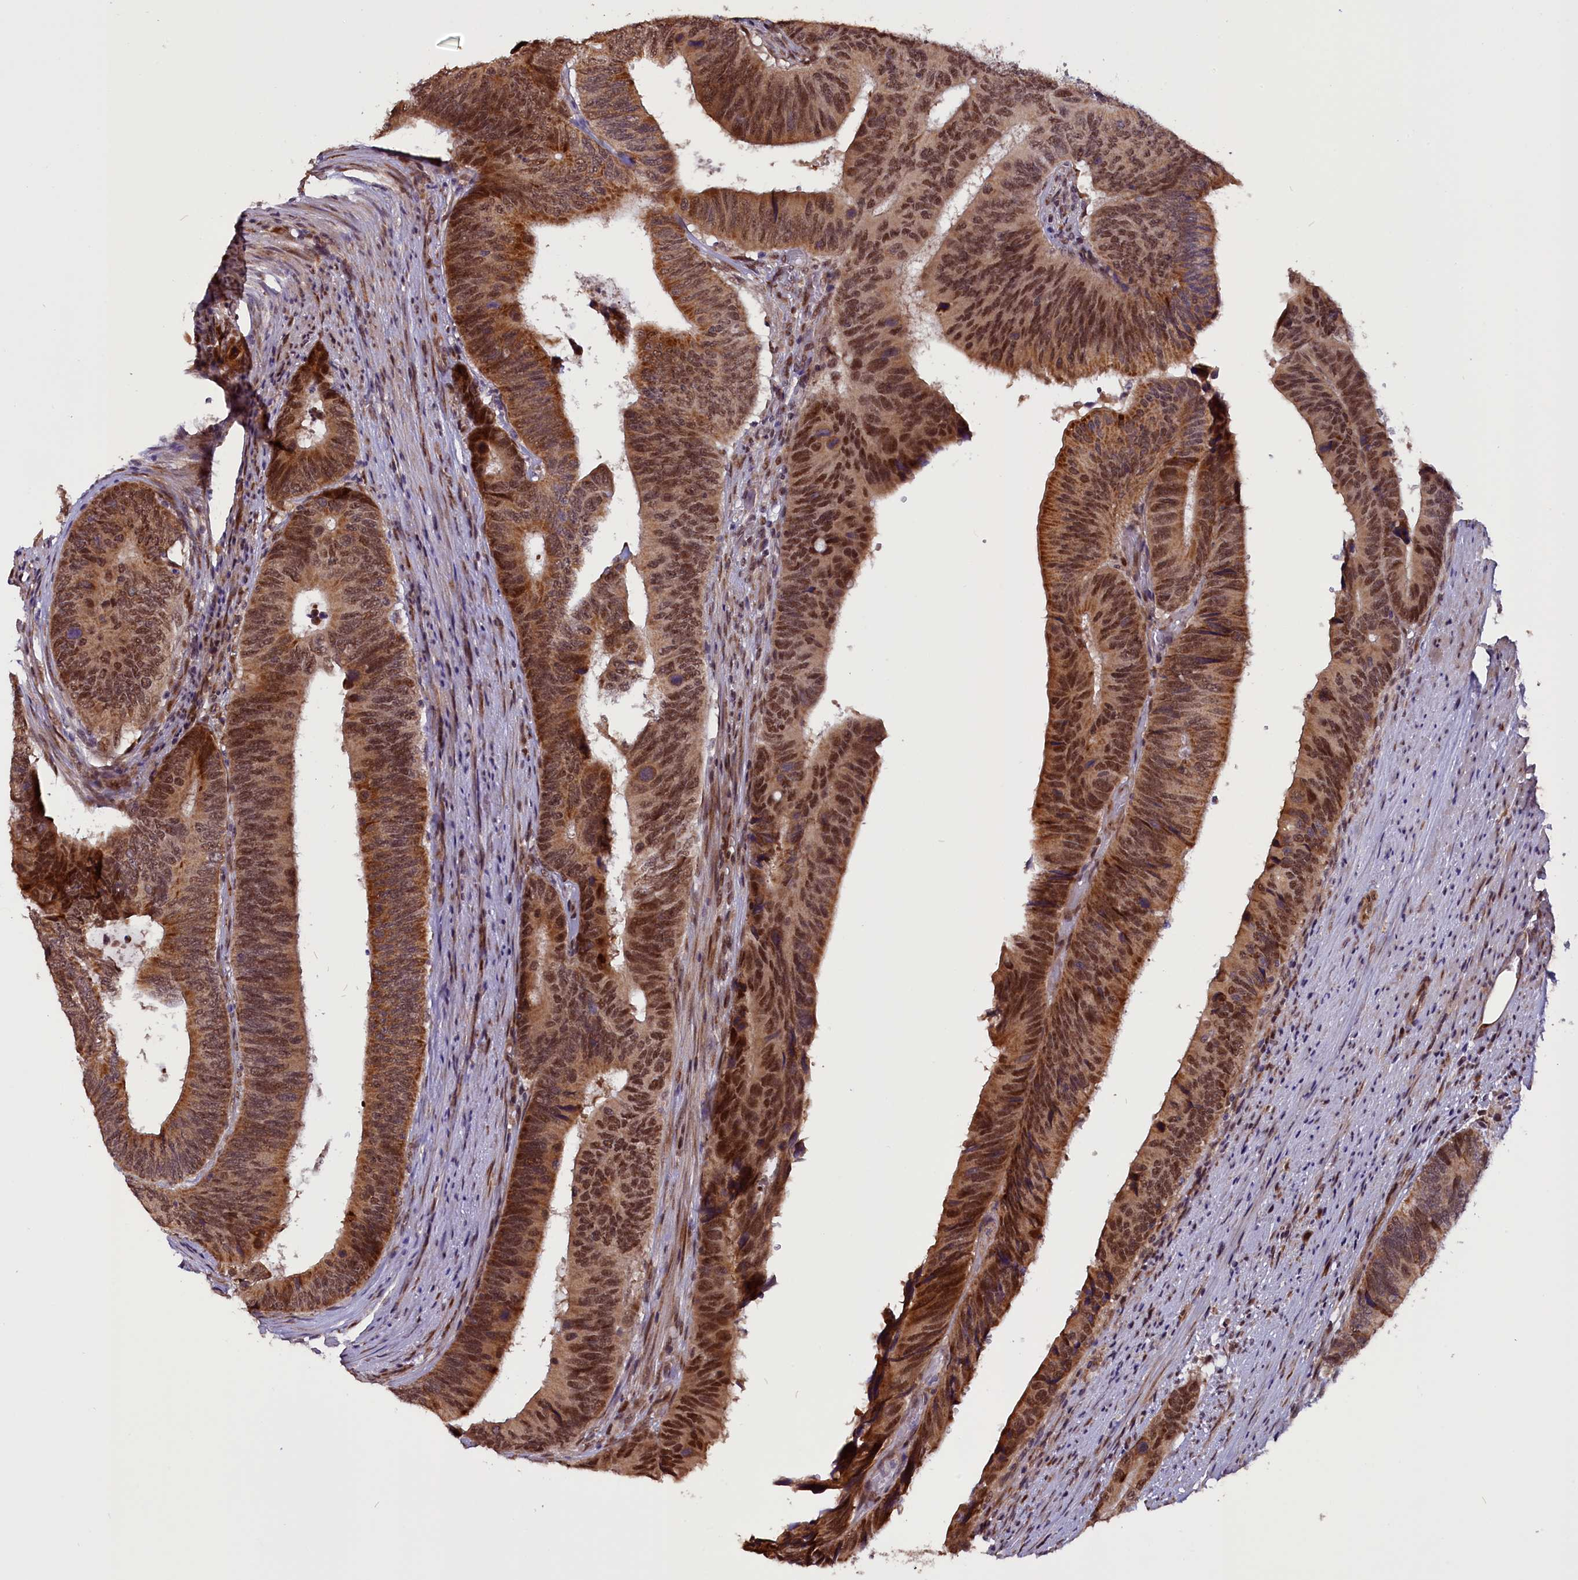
{"staining": {"intensity": "moderate", "quantity": ">75%", "location": "cytoplasmic/membranous,nuclear"}, "tissue": "colorectal cancer", "cell_type": "Tumor cells", "image_type": "cancer", "snomed": [{"axis": "morphology", "description": "Adenocarcinoma, NOS"}, {"axis": "topography", "description": "Colon"}], "caption": "Colorectal adenocarcinoma was stained to show a protein in brown. There is medium levels of moderate cytoplasmic/membranous and nuclear expression in approximately >75% of tumor cells. Using DAB (3,3'-diaminobenzidine) (brown) and hematoxylin (blue) stains, captured at high magnification using brightfield microscopy.", "gene": "RPUSD2", "patient": {"sex": "male", "age": 87}}